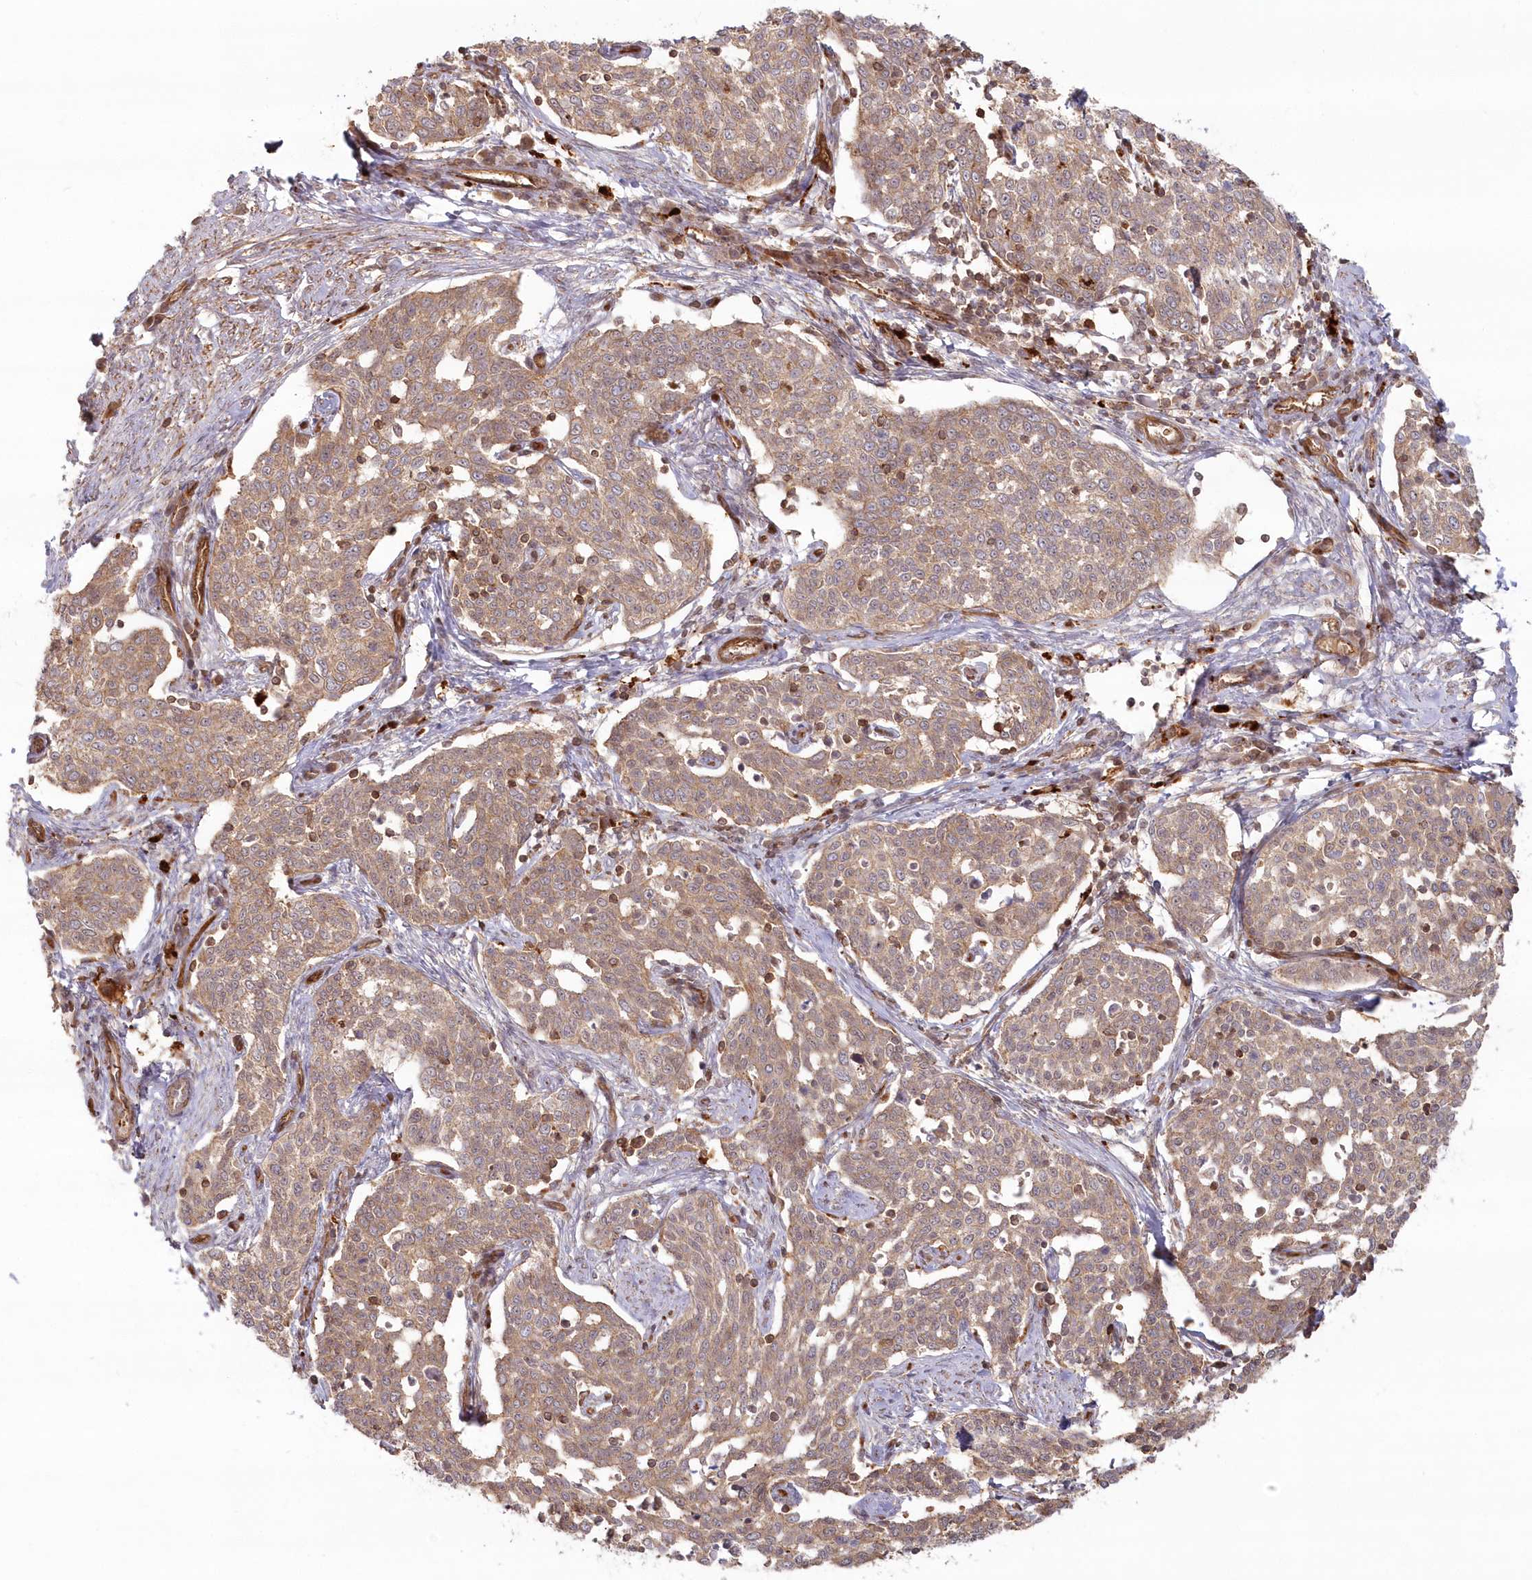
{"staining": {"intensity": "moderate", "quantity": ">75%", "location": "cytoplasmic/membranous"}, "tissue": "cervical cancer", "cell_type": "Tumor cells", "image_type": "cancer", "snomed": [{"axis": "morphology", "description": "Squamous cell carcinoma, NOS"}, {"axis": "topography", "description": "Cervix"}], "caption": "DAB (3,3'-diaminobenzidine) immunohistochemical staining of squamous cell carcinoma (cervical) exhibits moderate cytoplasmic/membranous protein positivity in about >75% of tumor cells.", "gene": "RGCC", "patient": {"sex": "female", "age": 34}}